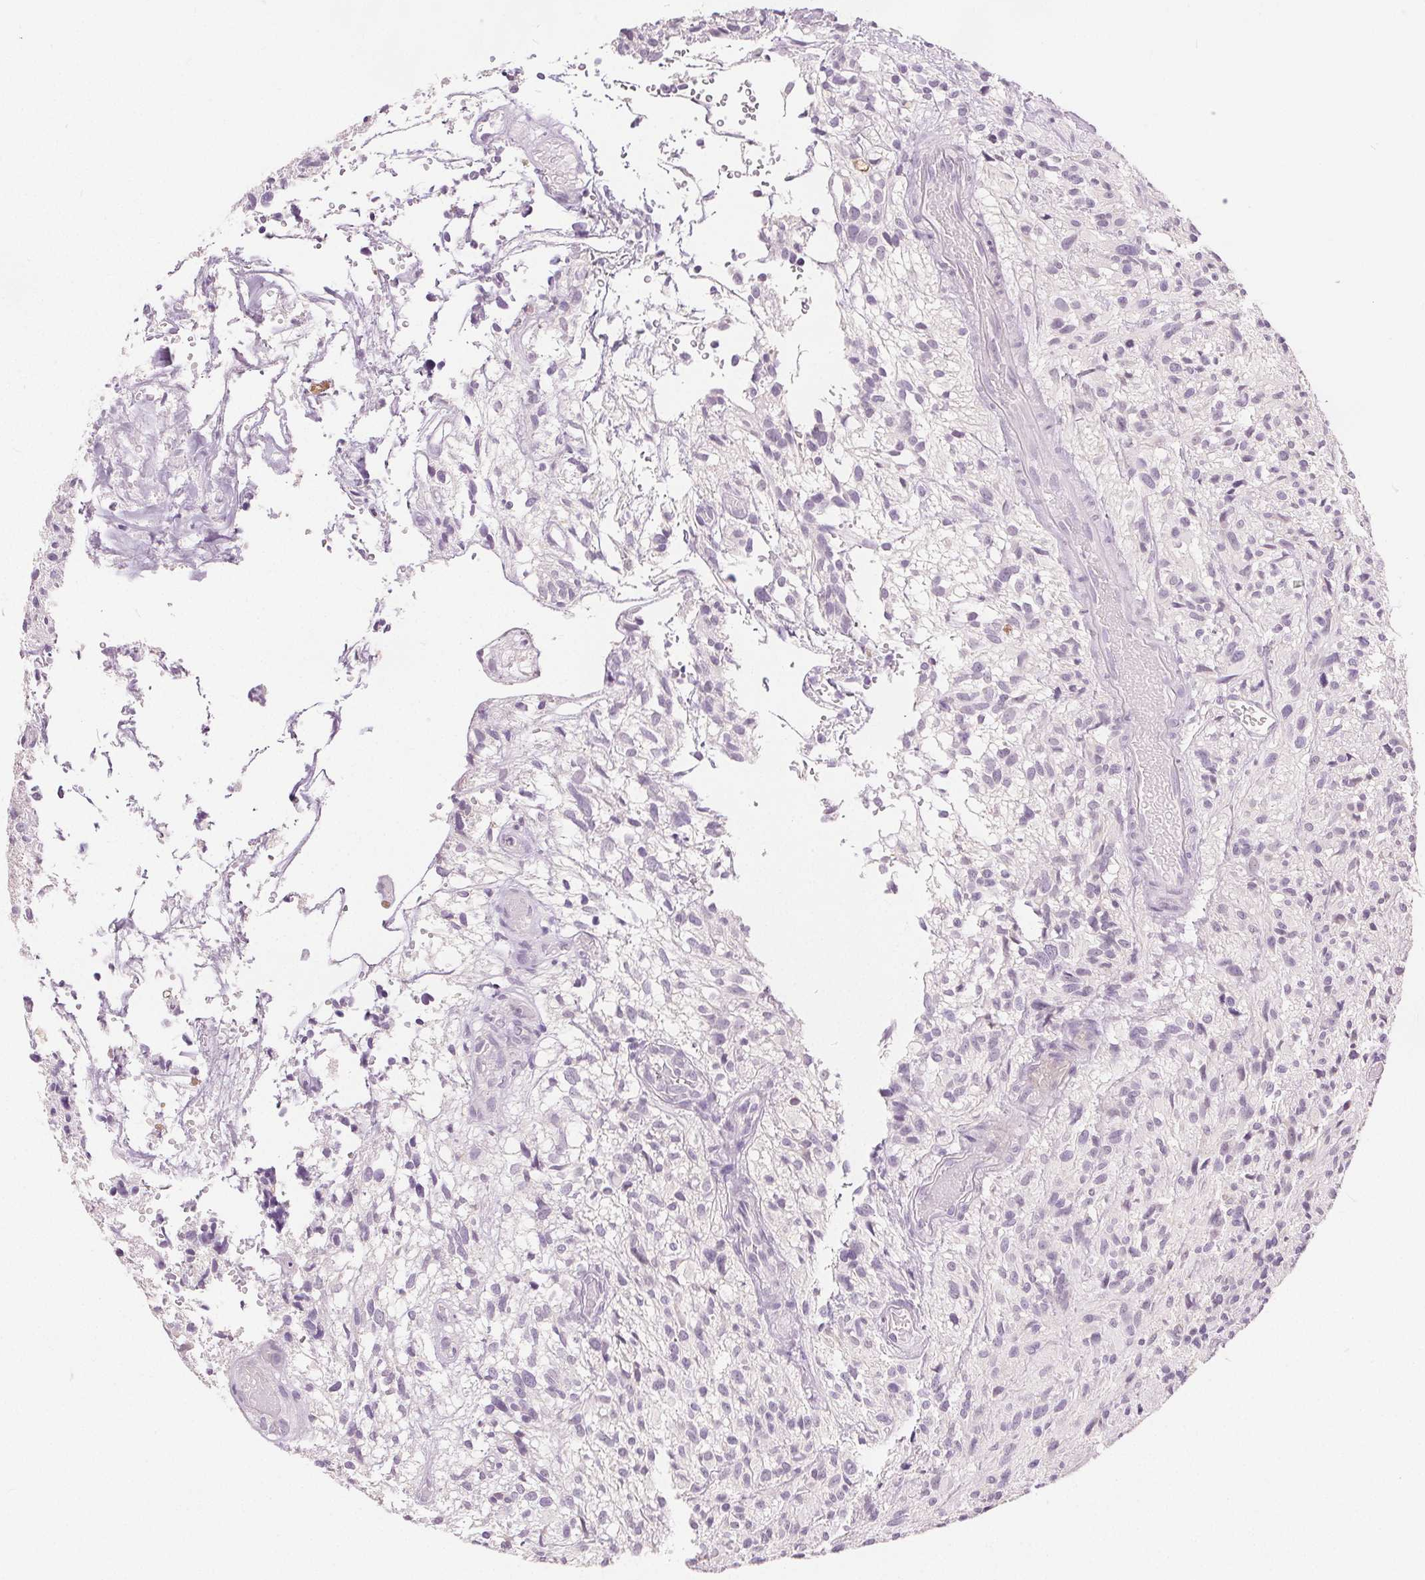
{"staining": {"intensity": "negative", "quantity": "none", "location": "none"}, "tissue": "glioma", "cell_type": "Tumor cells", "image_type": "cancer", "snomed": [{"axis": "morphology", "description": "Glioma, malignant, High grade"}, {"axis": "topography", "description": "Brain"}], "caption": "The photomicrograph reveals no significant staining in tumor cells of malignant glioma (high-grade).", "gene": "CA12", "patient": {"sex": "male", "age": 75}}